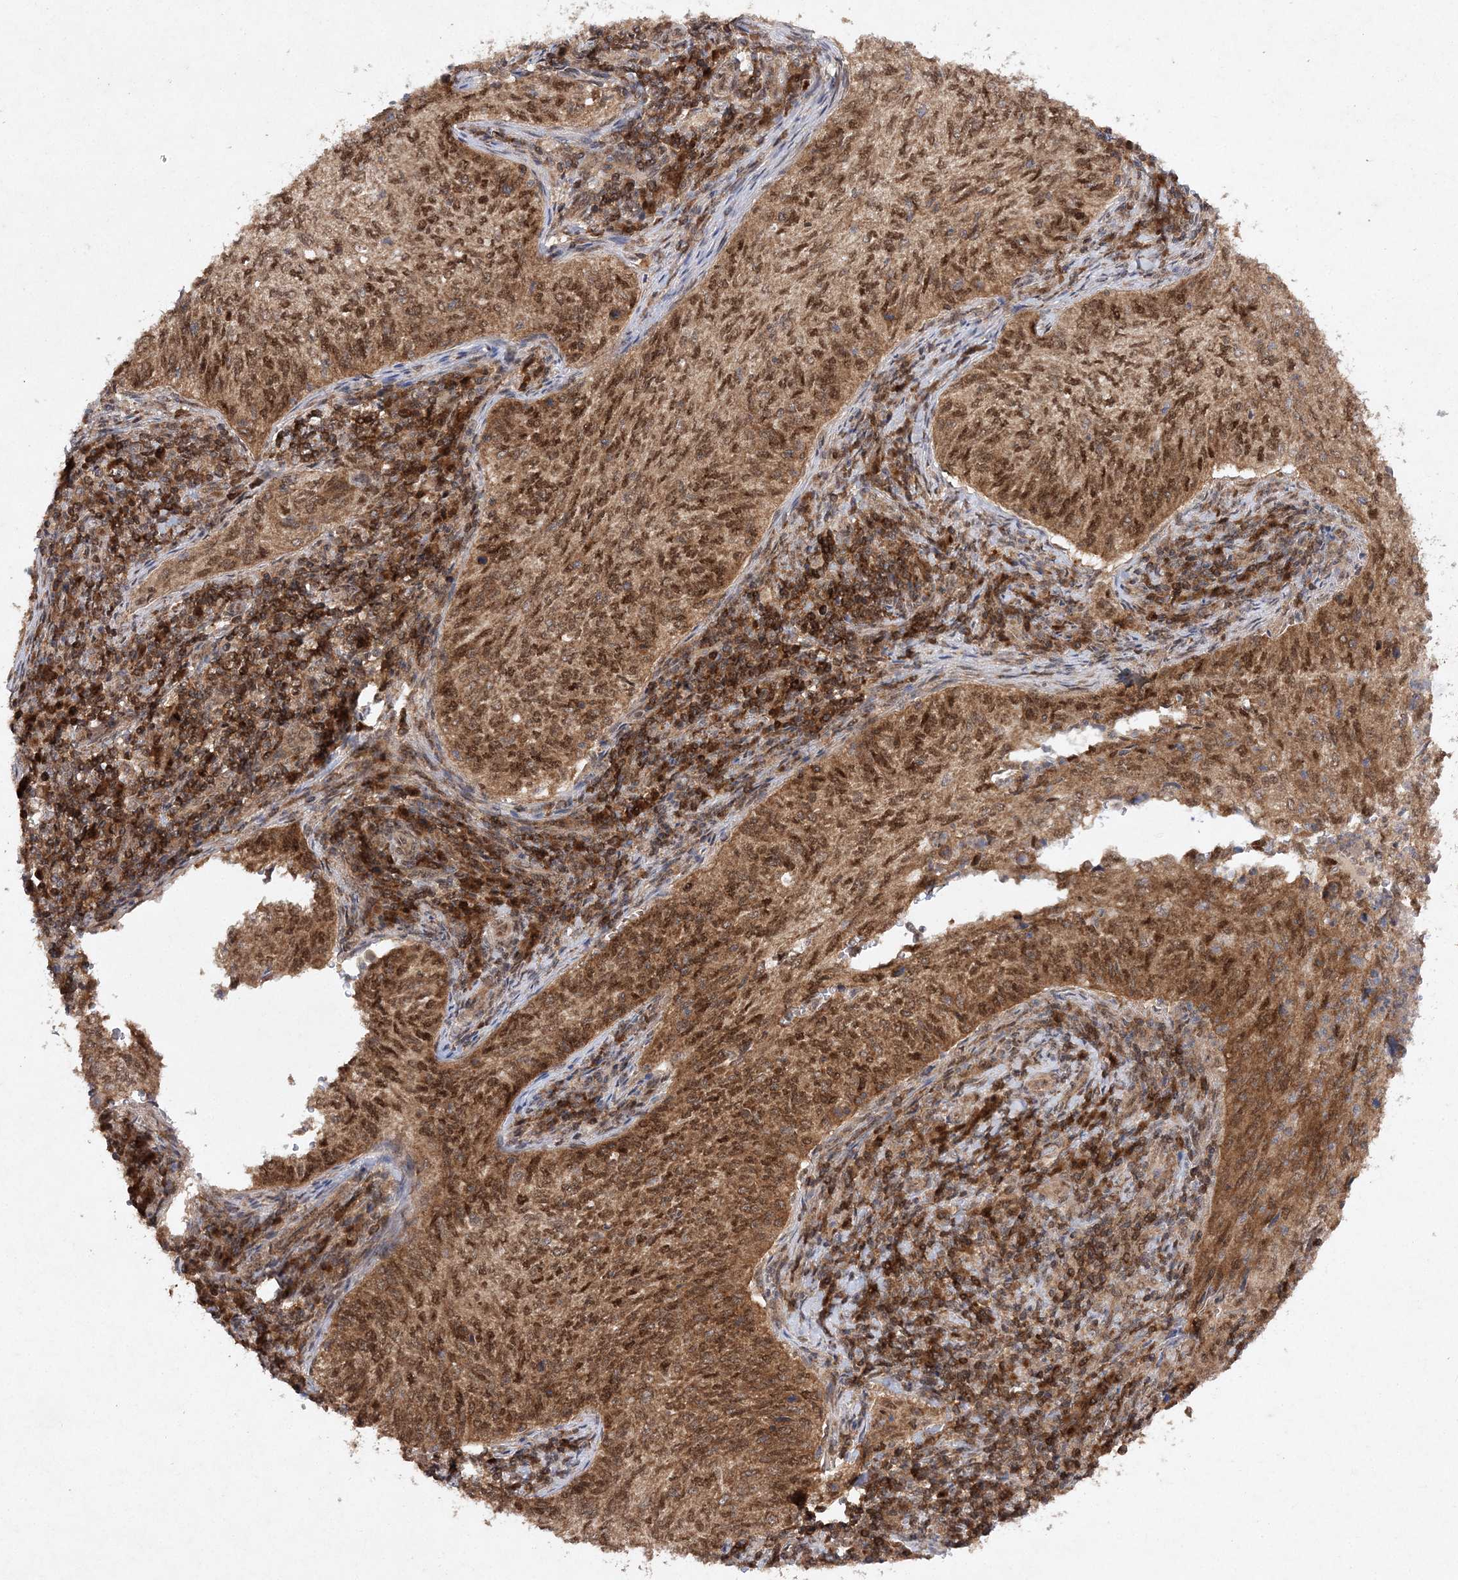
{"staining": {"intensity": "moderate", "quantity": ">75%", "location": "cytoplasmic/membranous,nuclear"}, "tissue": "cervical cancer", "cell_type": "Tumor cells", "image_type": "cancer", "snomed": [{"axis": "morphology", "description": "Squamous cell carcinoma, NOS"}, {"axis": "topography", "description": "Cervix"}], "caption": "A micrograph of human squamous cell carcinoma (cervical) stained for a protein displays moderate cytoplasmic/membranous and nuclear brown staining in tumor cells.", "gene": "NIF3L1", "patient": {"sex": "female", "age": 30}}